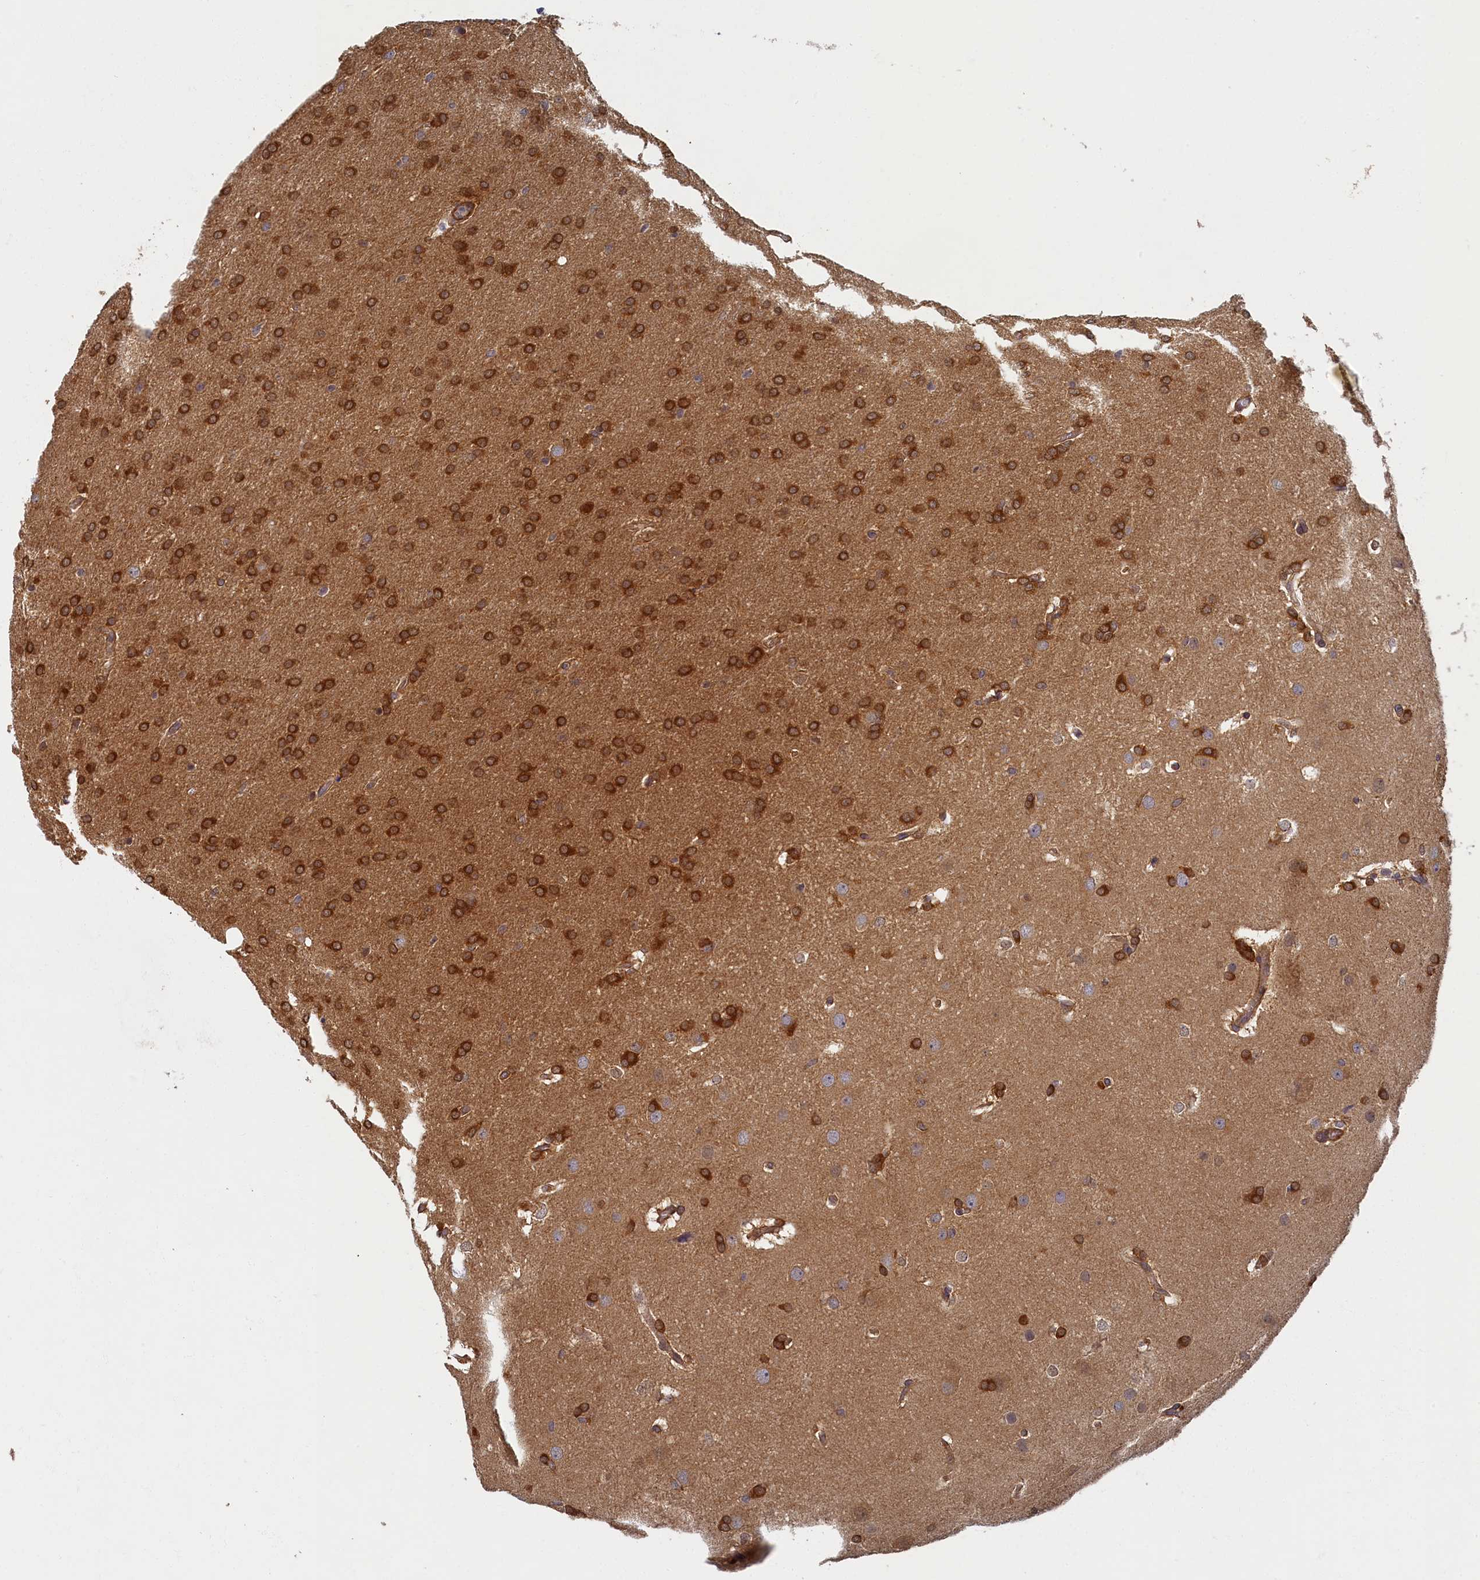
{"staining": {"intensity": "strong", "quantity": ">75%", "location": "cytoplasmic/membranous"}, "tissue": "glioma", "cell_type": "Tumor cells", "image_type": "cancer", "snomed": [{"axis": "morphology", "description": "Glioma, malignant, Low grade"}, {"axis": "topography", "description": "Brain"}], "caption": "A high-resolution image shows immunohistochemistry staining of malignant low-grade glioma, which reveals strong cytoplasmic/membranous staining in about >75% of tumor cells.", "gene": "TBCB", "patient": {"sex": "female", "age": 32}}